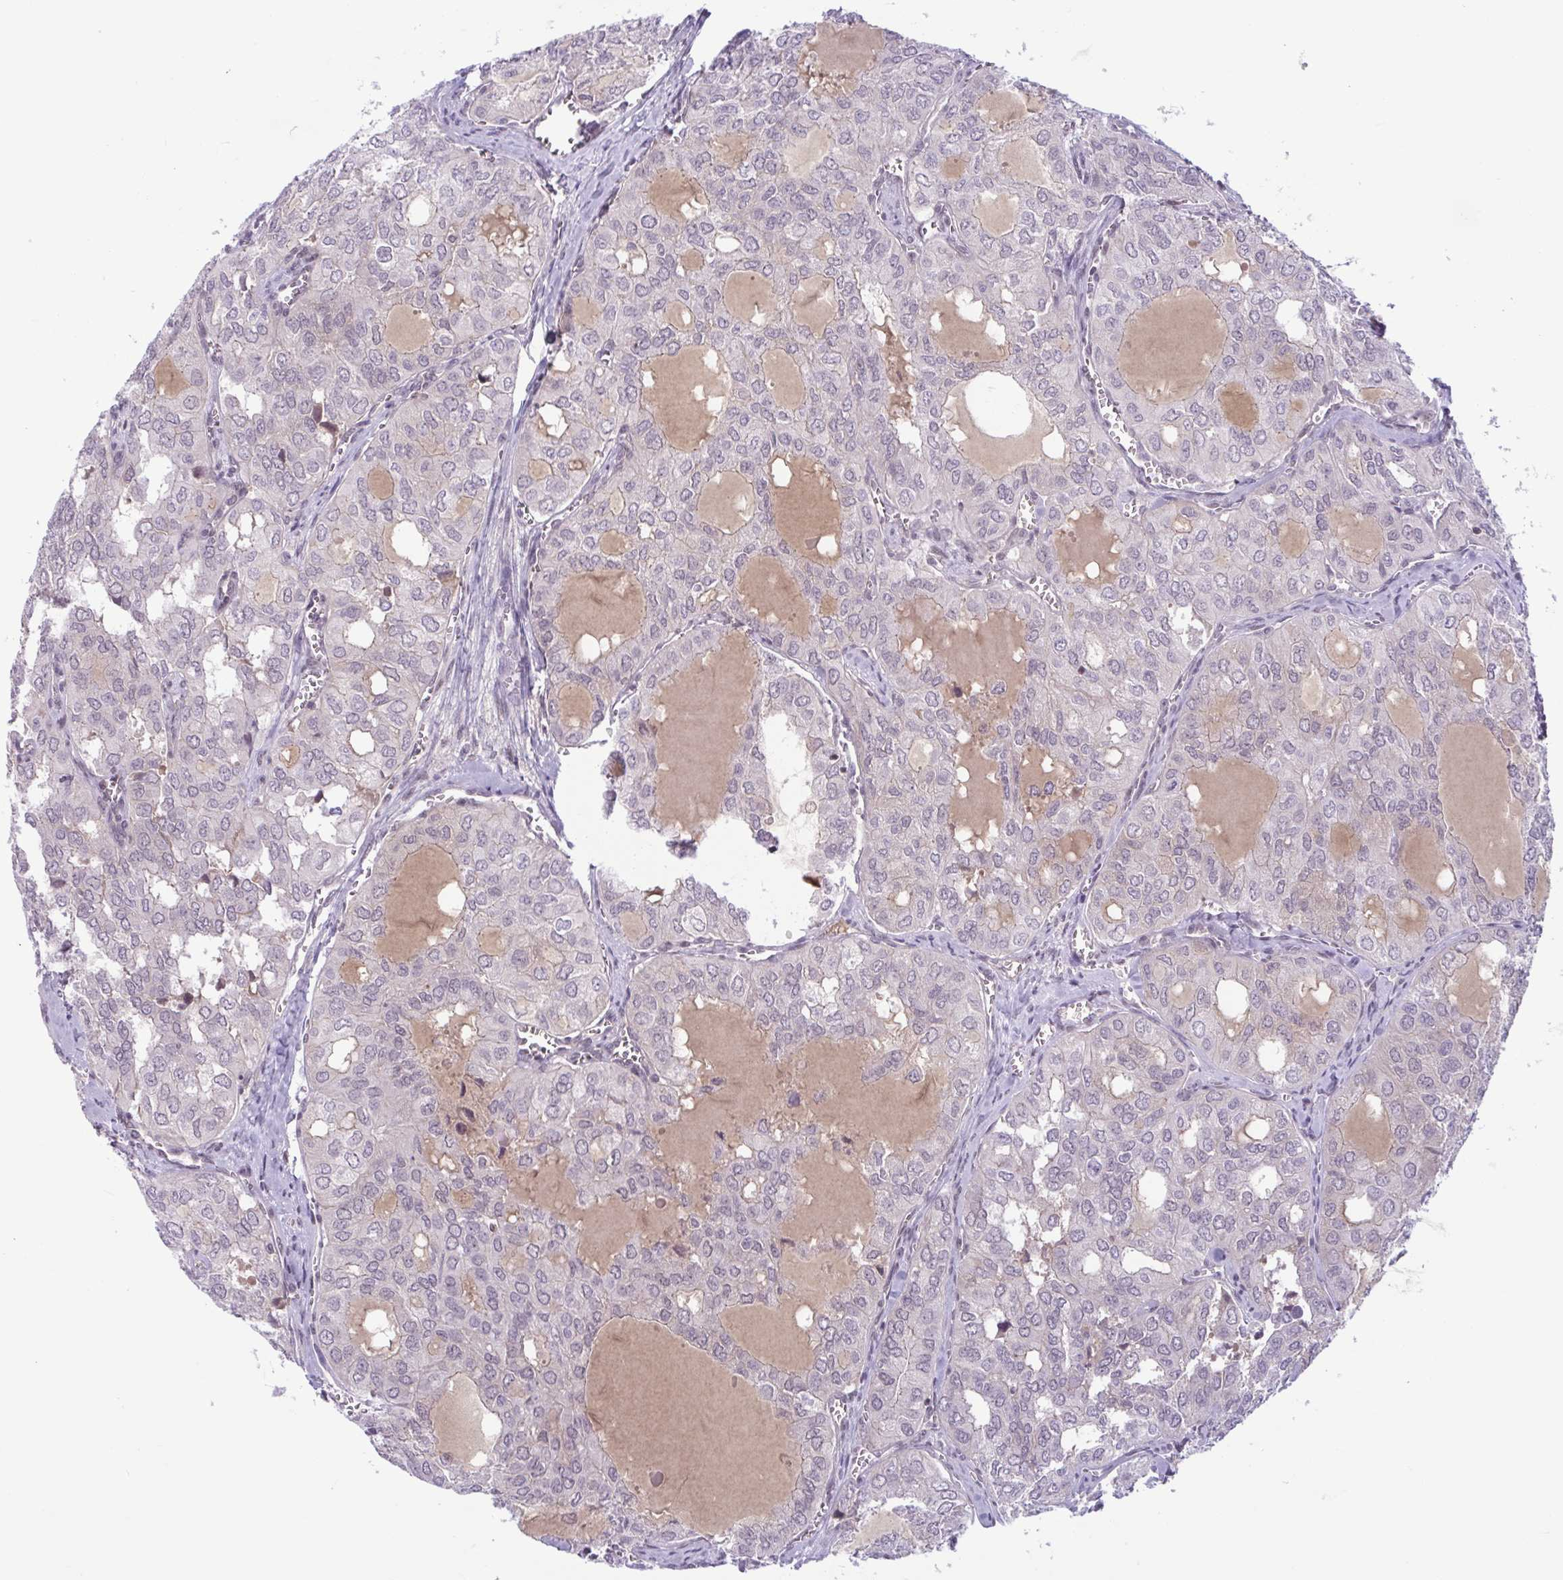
{"staining": {"intensity": "weak", "quantity": "<25%", "location": "cytoplasmic/membranous"}, "tissue": "thyroid cancer", "cell_type": "Tumor cells", "image_type": "cancer", "snomed": [{"axis": "morphology", "description": "Follicular adenoma carcinoma, NOS"}, {"axis": "topography", "description": "Thyroid gland"}], "caption": "Tumor cells show no significant staining in thyroid follicular adenoma carcinoma.", "gene": "TTC7B", "patient": {"sex": "male", "age": 75}}